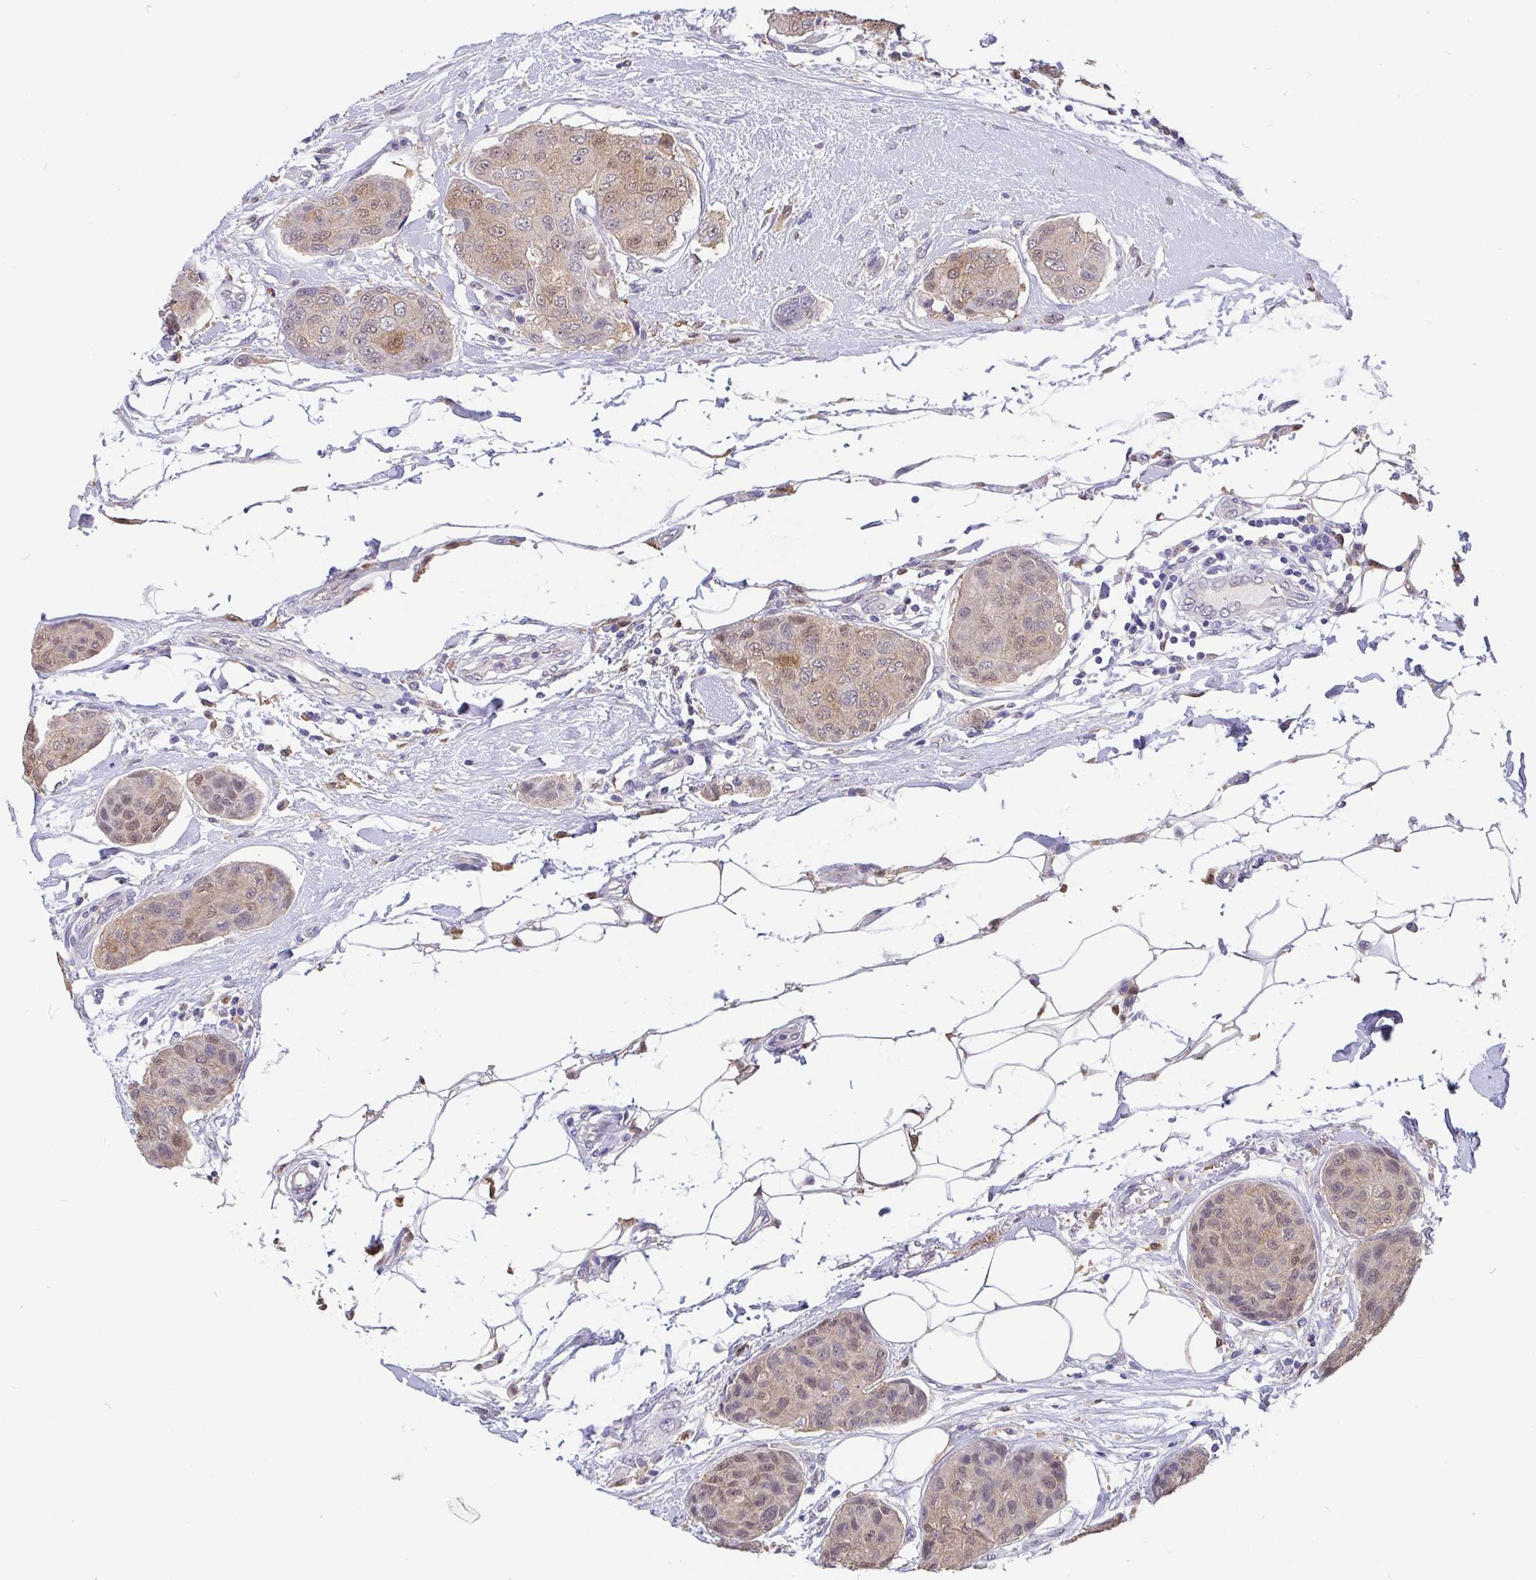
{"staining": {"intensity": "weak", "quantity": "25%-75%", "location": "cytoplasmic/membranous,nuclear"}, "tissue": "breast cancer", "cell_type": "Tumor cells", "image_type": "cancer", "snomed": [{"axis": "morphology", "description": "Duct carcinoma"}, {"axis": "topography", "description": "Breast"}, {"axis": "topography", "description": "Lymph node"}], "caption": "High-magnification brightfield microscopy of invasive ductal carcinoma (breast) stained with DAB (3,3'-diaminobenzidine) (brown) and counterstained with hematoxylin (blue). tumor cells exhibit weak cytoplasmic/membranous and nuclear staining is appreciated in approximately25%-75% of cells.", "gene": "IDH1", "patient": {"sex": "female", "age": 80}}